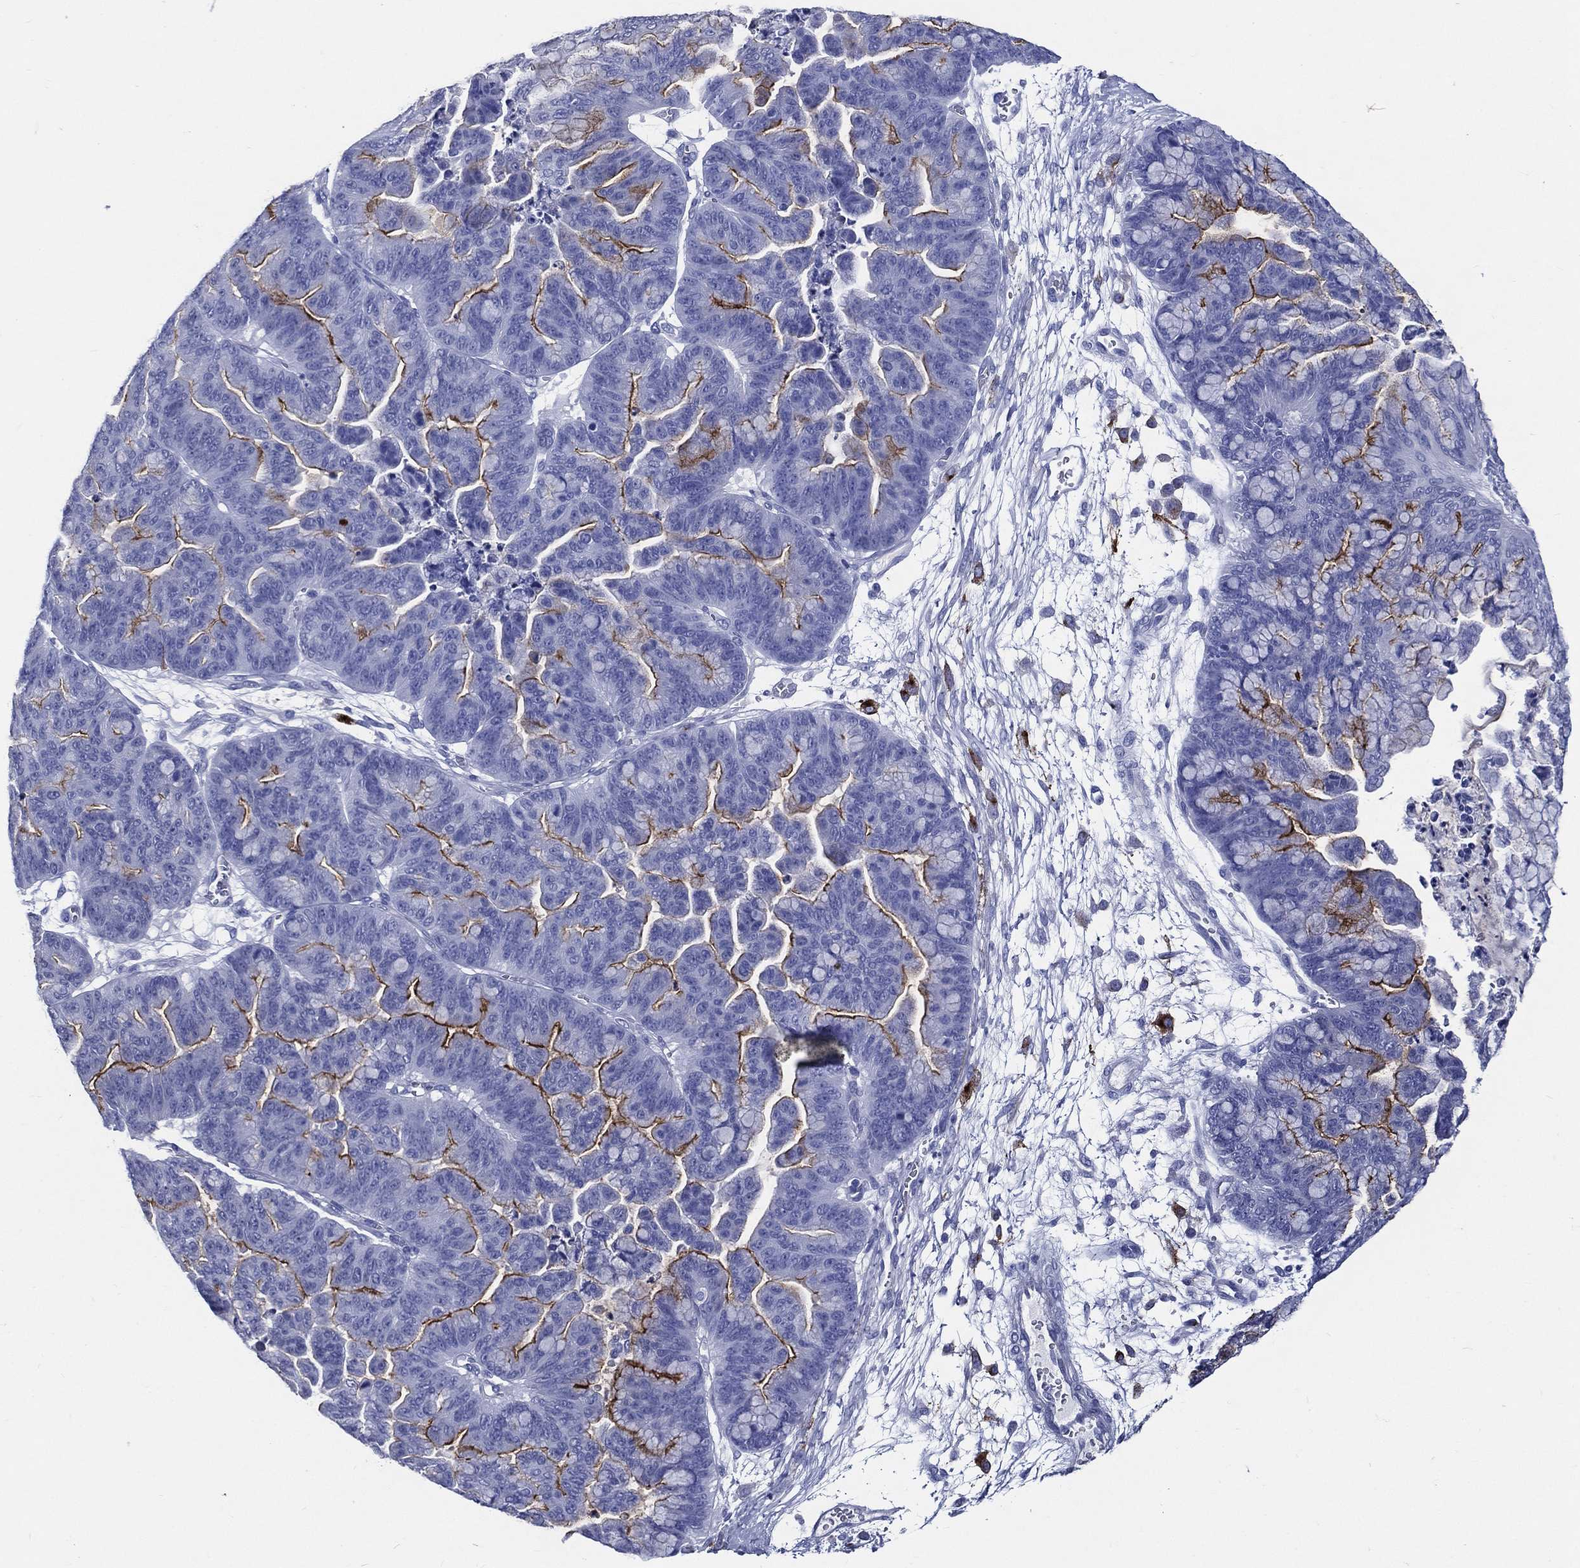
{"staining": {"intensity": "strong", "quantity": "<25%", "location": "cytoplasmic/membranous"}, "tissue": "ovarian cancer", "cell_type": "Tumor cells", "image_type": "cancer", "snomed": [{"axis": "morphology", "description": "Cystadenocarcinoma, mucinous, NOS"}, {"axis": "topography", "description": "Ovary"}], "caption": "IHC micrograph of ovarian cancer stained for a protein (brown), which shows medium levels of strong cytoplasmic/membranous expression in approximately <25% of tumor cells.", "gene": "ACE2", "patient": {"sex": "female", "age": 67}}